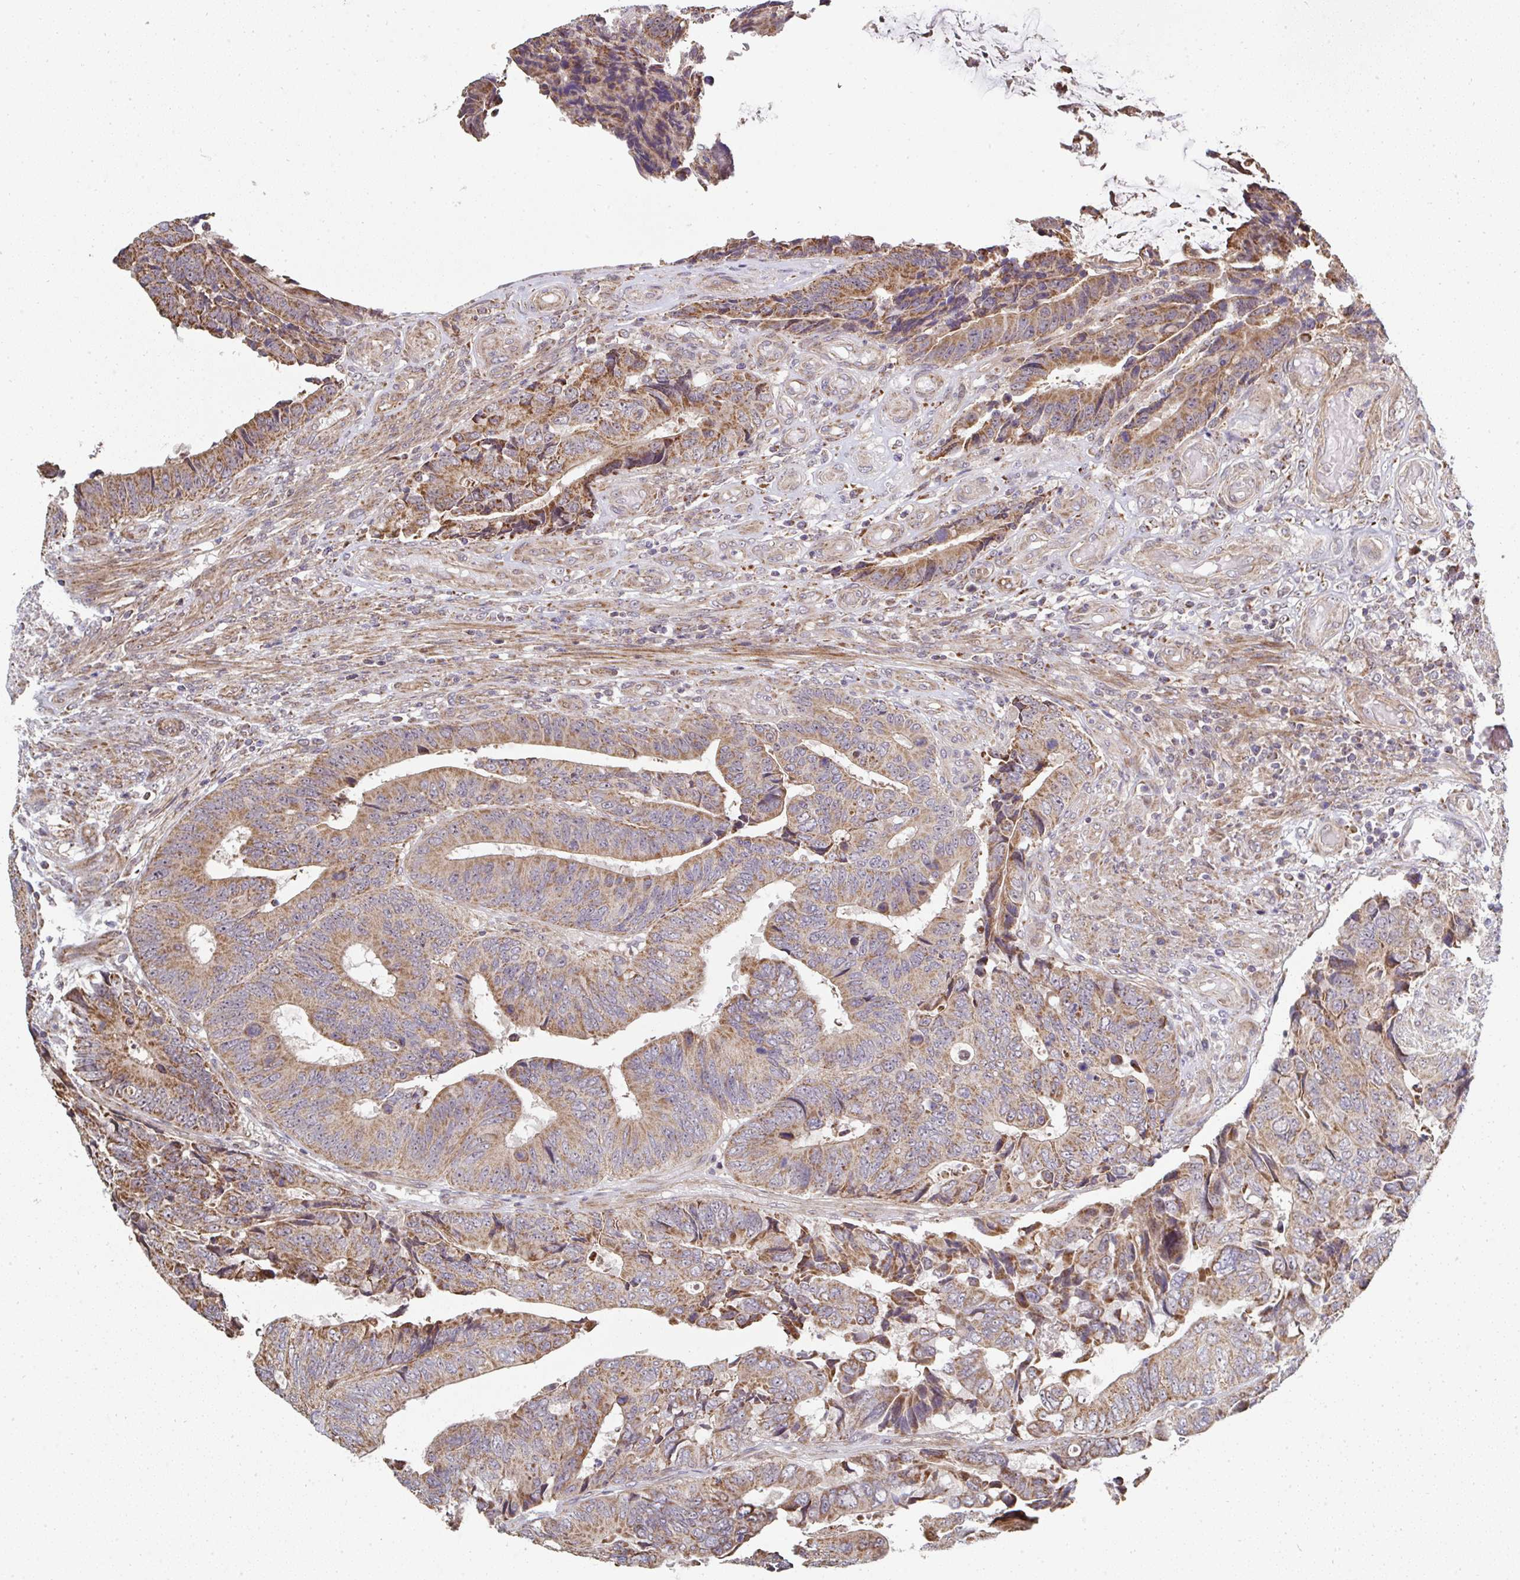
{"staining": {"intensity": "moderate", "quantity": ">75%", "location": "cytoplasmic/membranous"}, "tissue": "colorectal cancer", "cell_type": "Tumor cells", "image_type": "cancer", "snomed": [{"axis": "morphology", "description": "Adenocarcinoma, NOS"}, {"axis": "topography", "description": "Colon"}], "caption": "IHC photomicrograph of human adenocarcinoma (colorectal) stained for a protein (brown), which exhibits medium levels of moderate cytoplasmic/membranous staining in approximately >75% of tumor cells.", "gene": "AGTPBP1", "patient": {"sex": "male", "age": 87}}